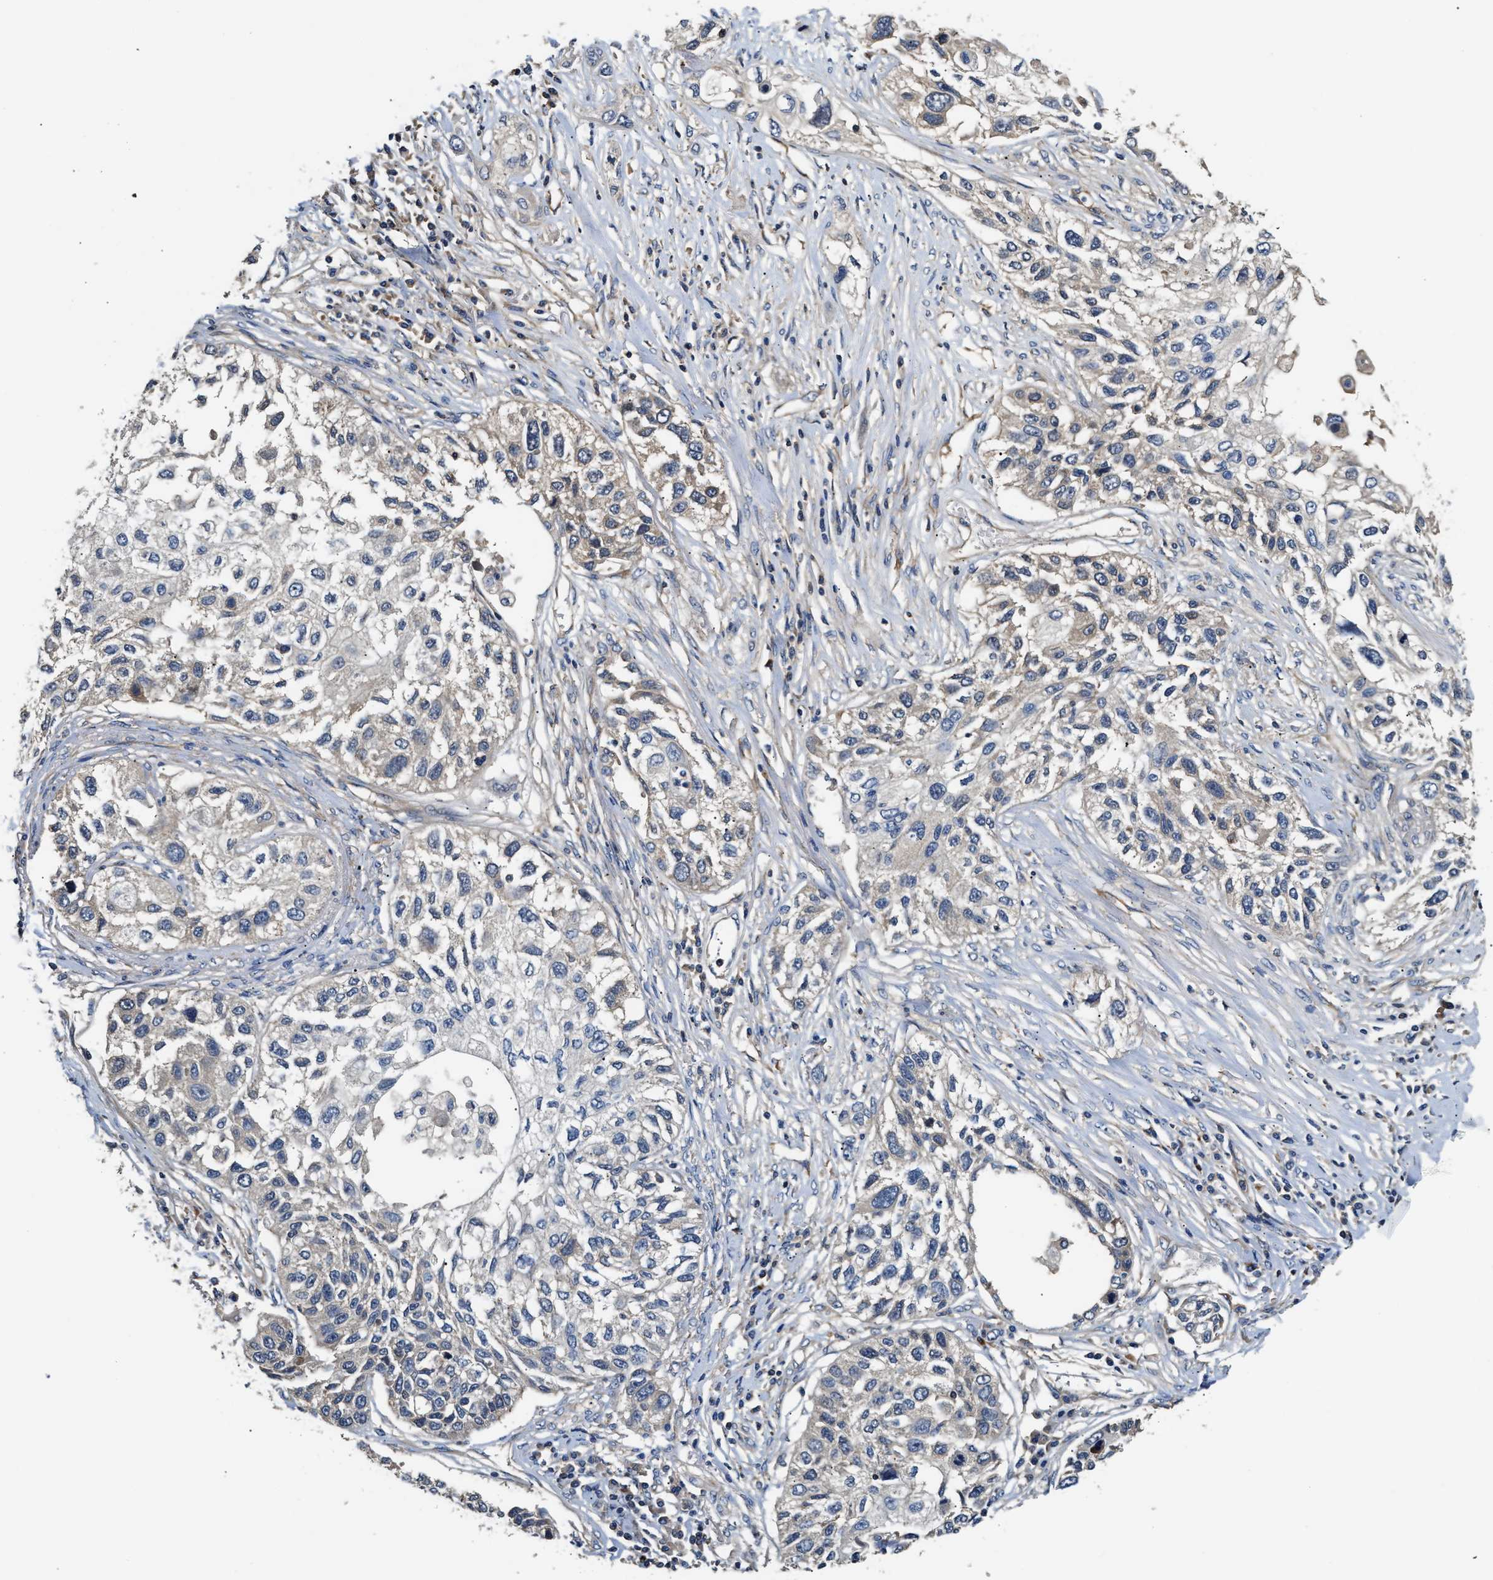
{"staining": {"intensity": "negative", "quantity": "none", "location": "none"}, "tissue": "lung cancer", "cell_type": "Tumor cells", "image_type": "cancer", "snomed": [{"axis": "morphology", "description": "Squamous cell carcinoma, NOS"}, {"axis": "topography", "description": "Lung"}], "caption": "This is an immunohistochemistry (IHC) histopathology image of squamous cell carcinoma (lung). There is no positivity in tumor cells.", "gene": "TEX2", "patient": {"sex": "male", "age": 71}}